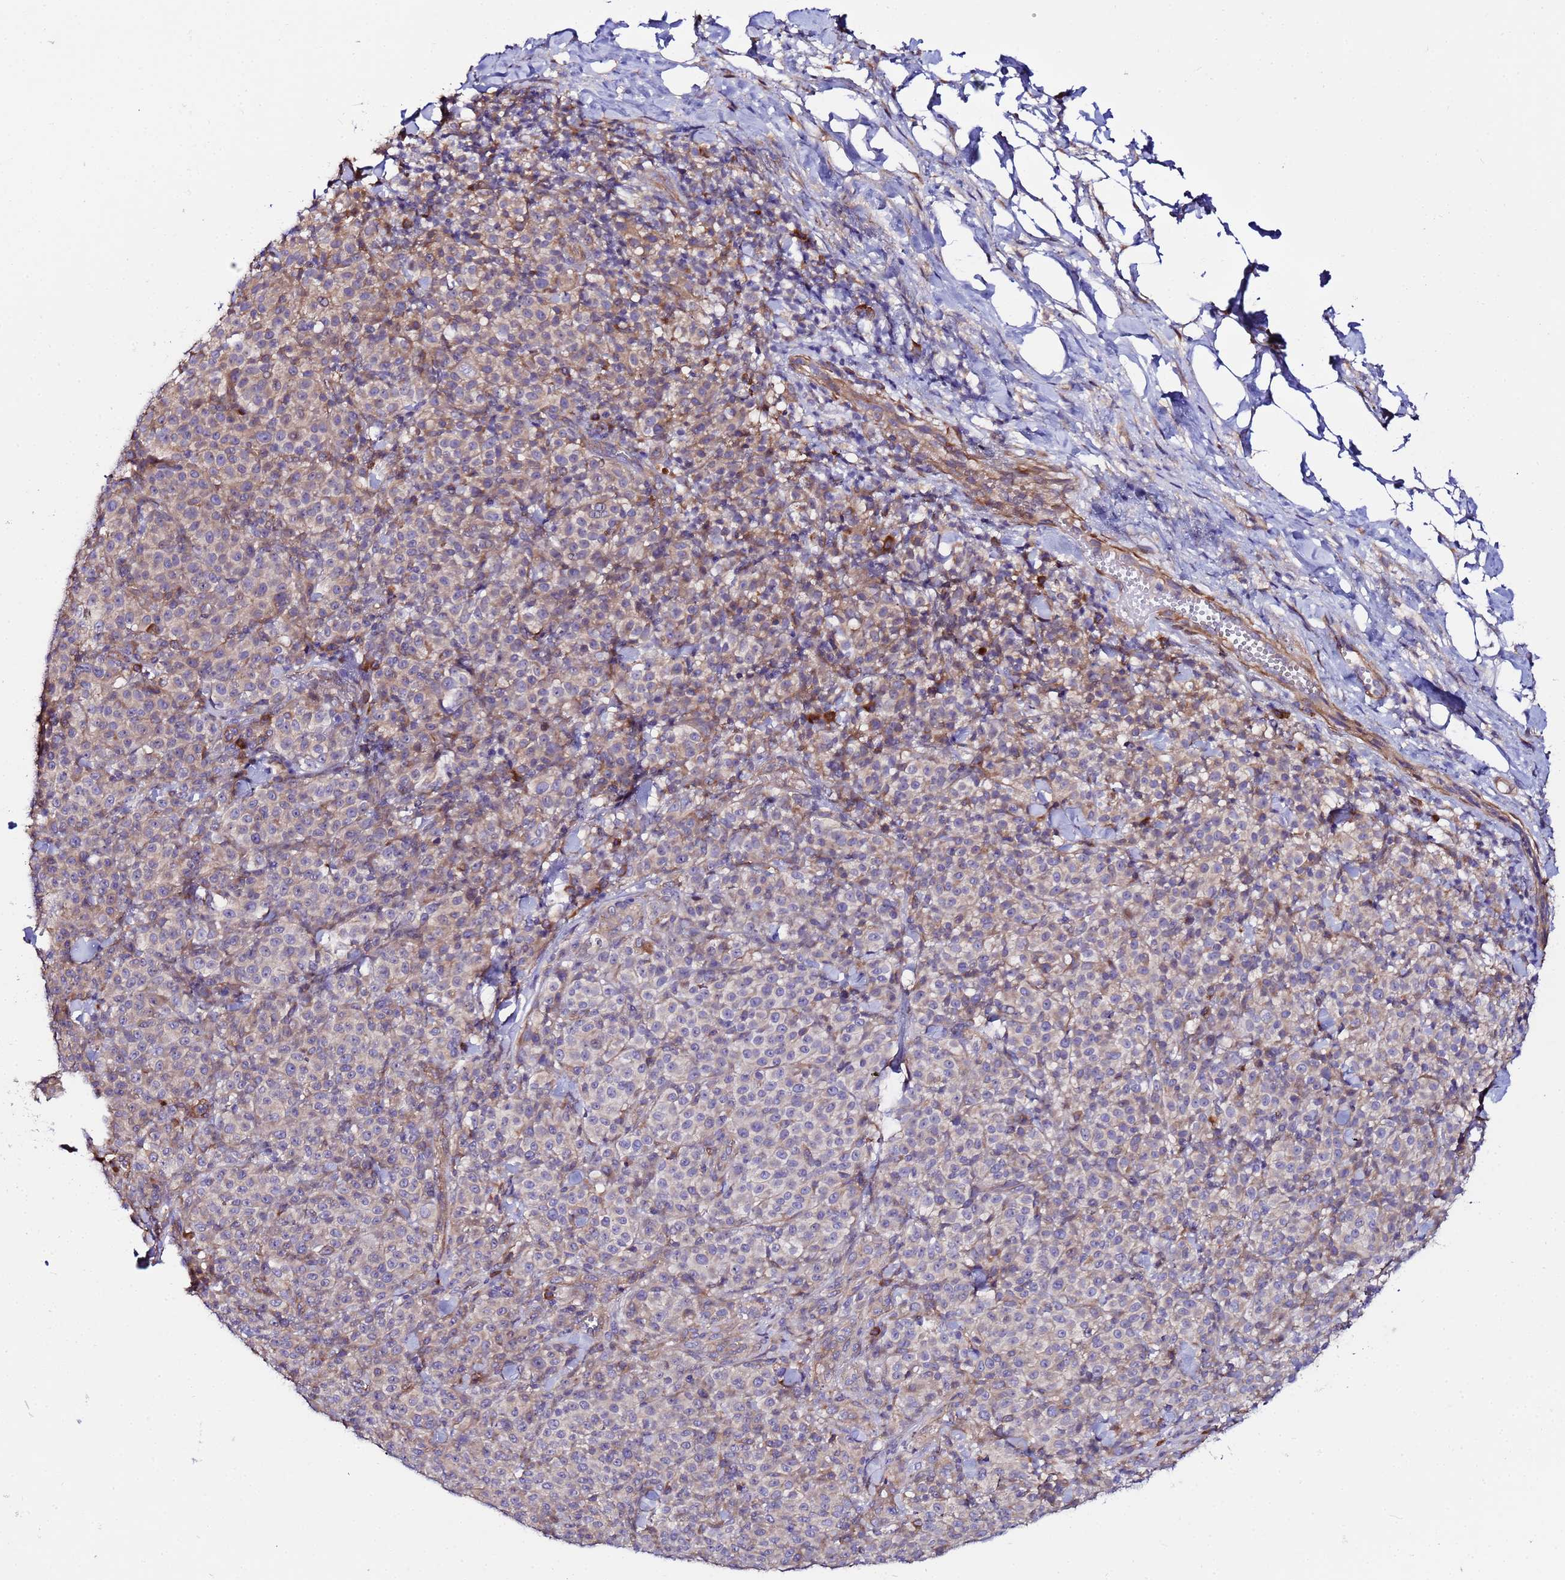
{"staining": {"intensity": "weak", "quantity": ">75%", "location": "cytoplasmic/membranous"}, "tissue": "melanoma", "cell_type": "Tumor cells", "image_type": "cancer", "snomed": [{"axis": "morphology", "description": "Normal tissue, NOS"}, {"axis": "morphology", "description": "Malignant melanoma, NOS"}, {"axis": "topography", "description": "Skin"}], "caption": "Immunohistochemistry image of neoplastic tissue: malignant melanoma stained using IHC demonstrates low levels of weak protein expression localized specifically in the cytoplasmic/membranous of tumor cells, appearing as a cytoplasmic/membranous brown color.", "gene": "JRKL", "patient": {"sex": "female", "age": 34}}